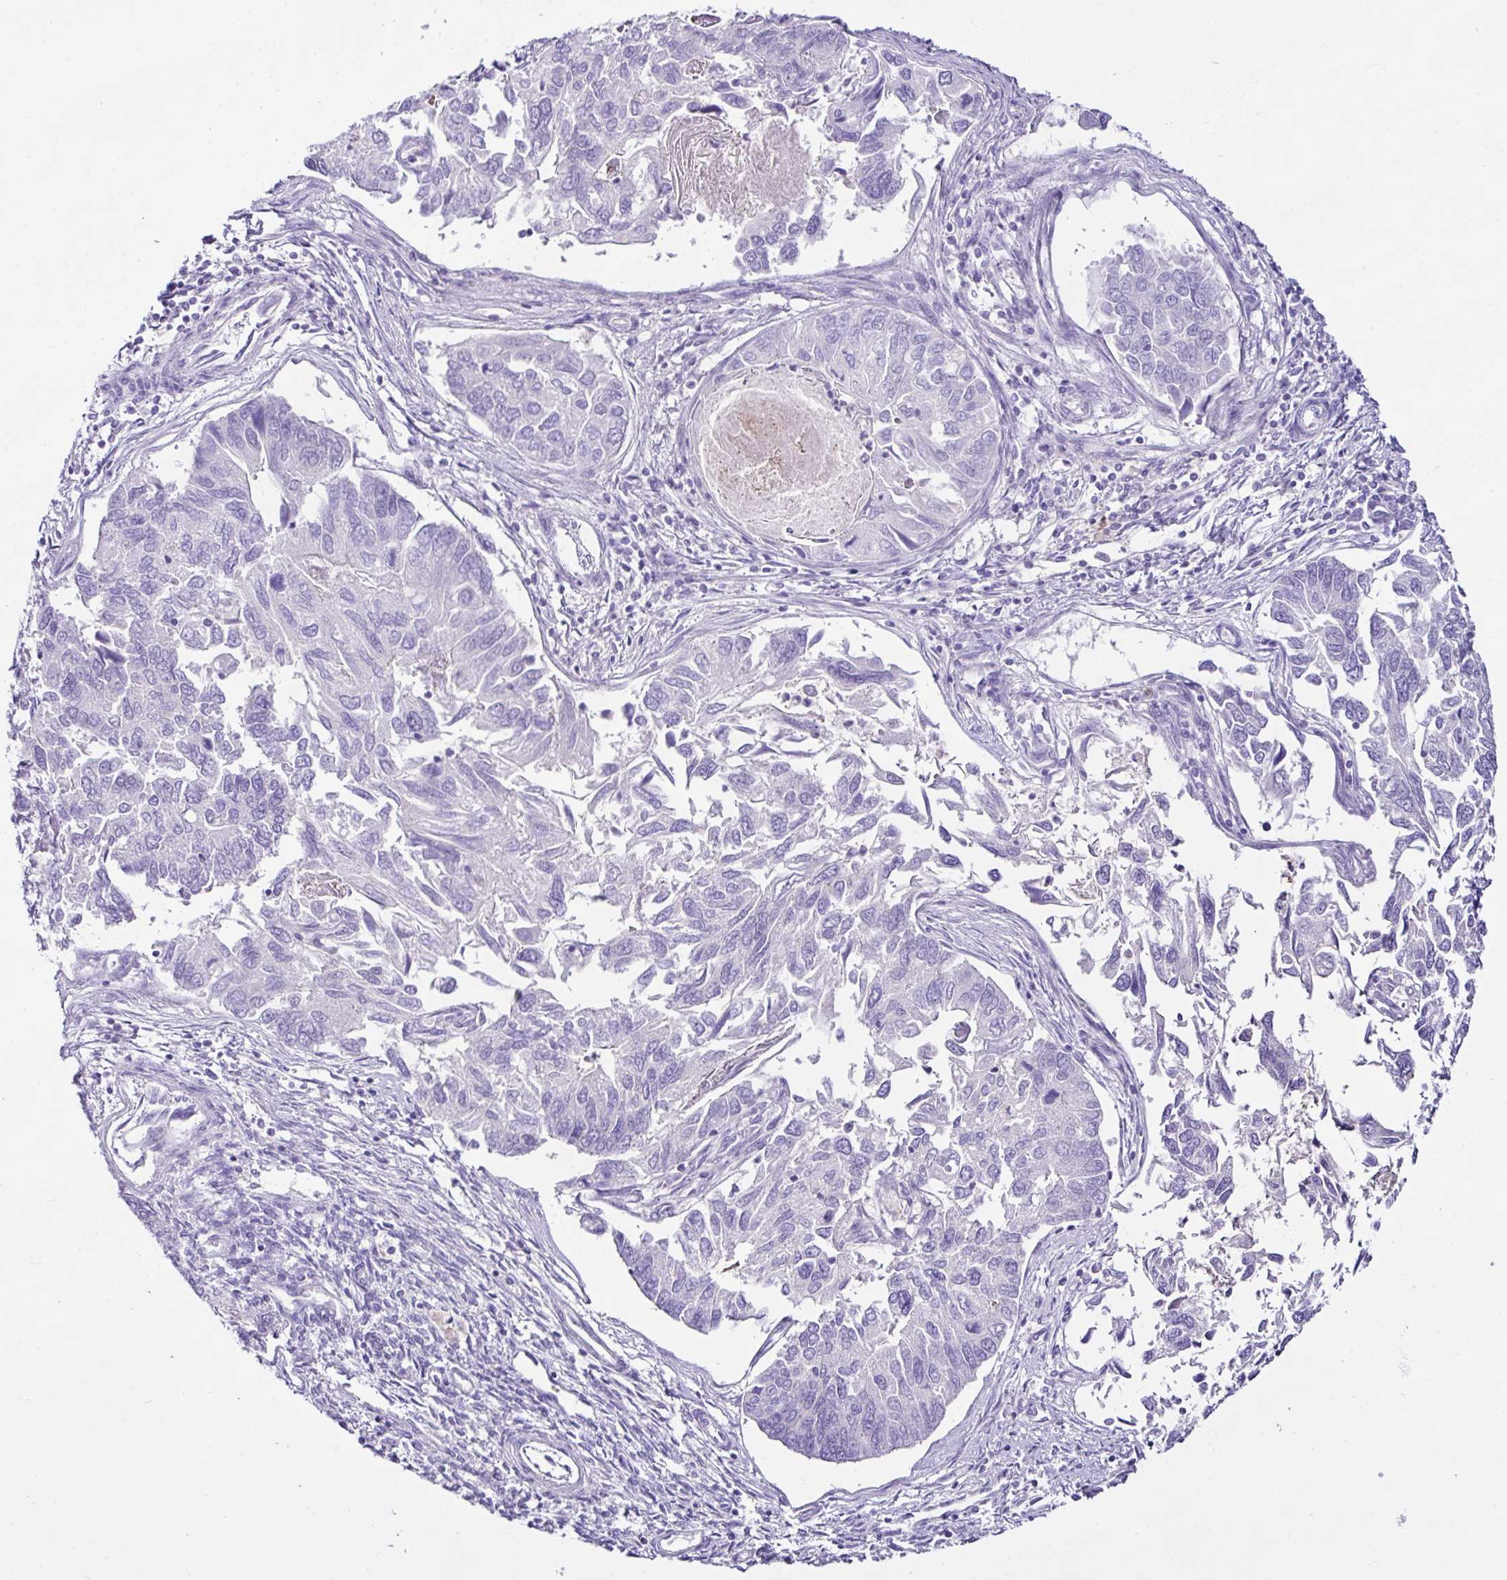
{"staining": {"intensity": "negative", "quantity": "none", "location": "none"}, "tissue": "endometrial cancer", "cell_type": "Tumor cells", "image_type": "cancer", "snomed": [{"axis": "morphology", "description": "Carcinoma, NOS"}, {"axis": "topography", "description": "Uterus"}], "caption": "Immunohistochemistry histopathology image of endometrial carcinoma stained for a protein (brown), which exhibits no staining in tumor cells. The staining was performed using DAB to visualize the protein expression in brown, while the nuclei were stained in blue with hematoxylin (Magnification: 20x).", "gene": "D2HGDH", "patient": {"sex": "female", "age": 76}}